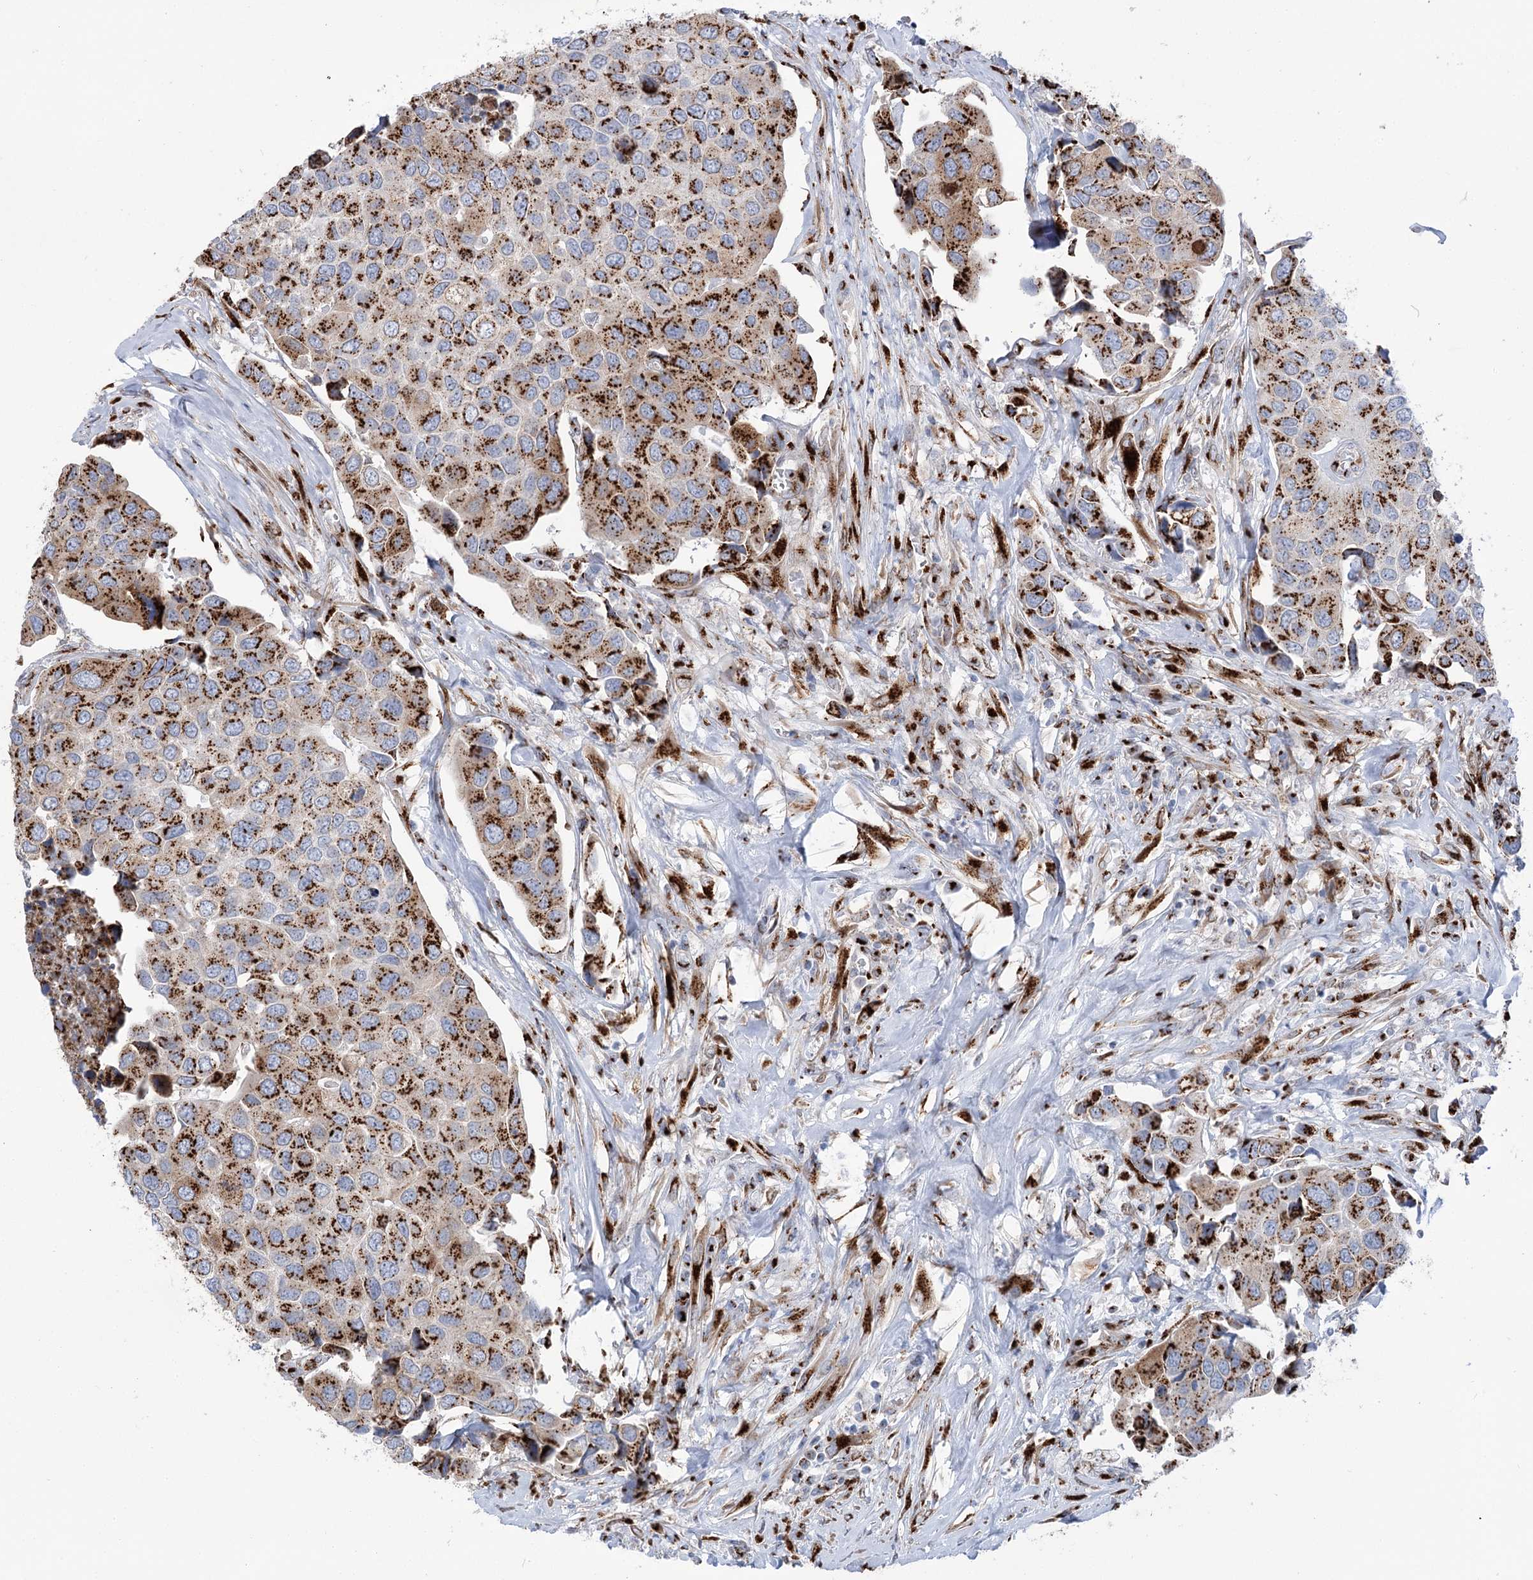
{"staining": {"intensity": "strong", "quantity": ">75%", "location": "cytoplasmic/membranous"}, "tissue": "urothelial cancer", "cell_type": "Tumor cells", "image_type": "cancer", "snomed": [{"axis": "morphology", "description": "Urothelial carcinoma, High grade"}, {"axis": "topography", "description": "Urinary bladder"}], "caption": "Strong cytoplasmic/membranous protein staining is seen in about >75% of tumor cells in high-grade urothelial carcinoma.", "gene": "TMEM165", "patient": {"sex": "male", "age": 74}}